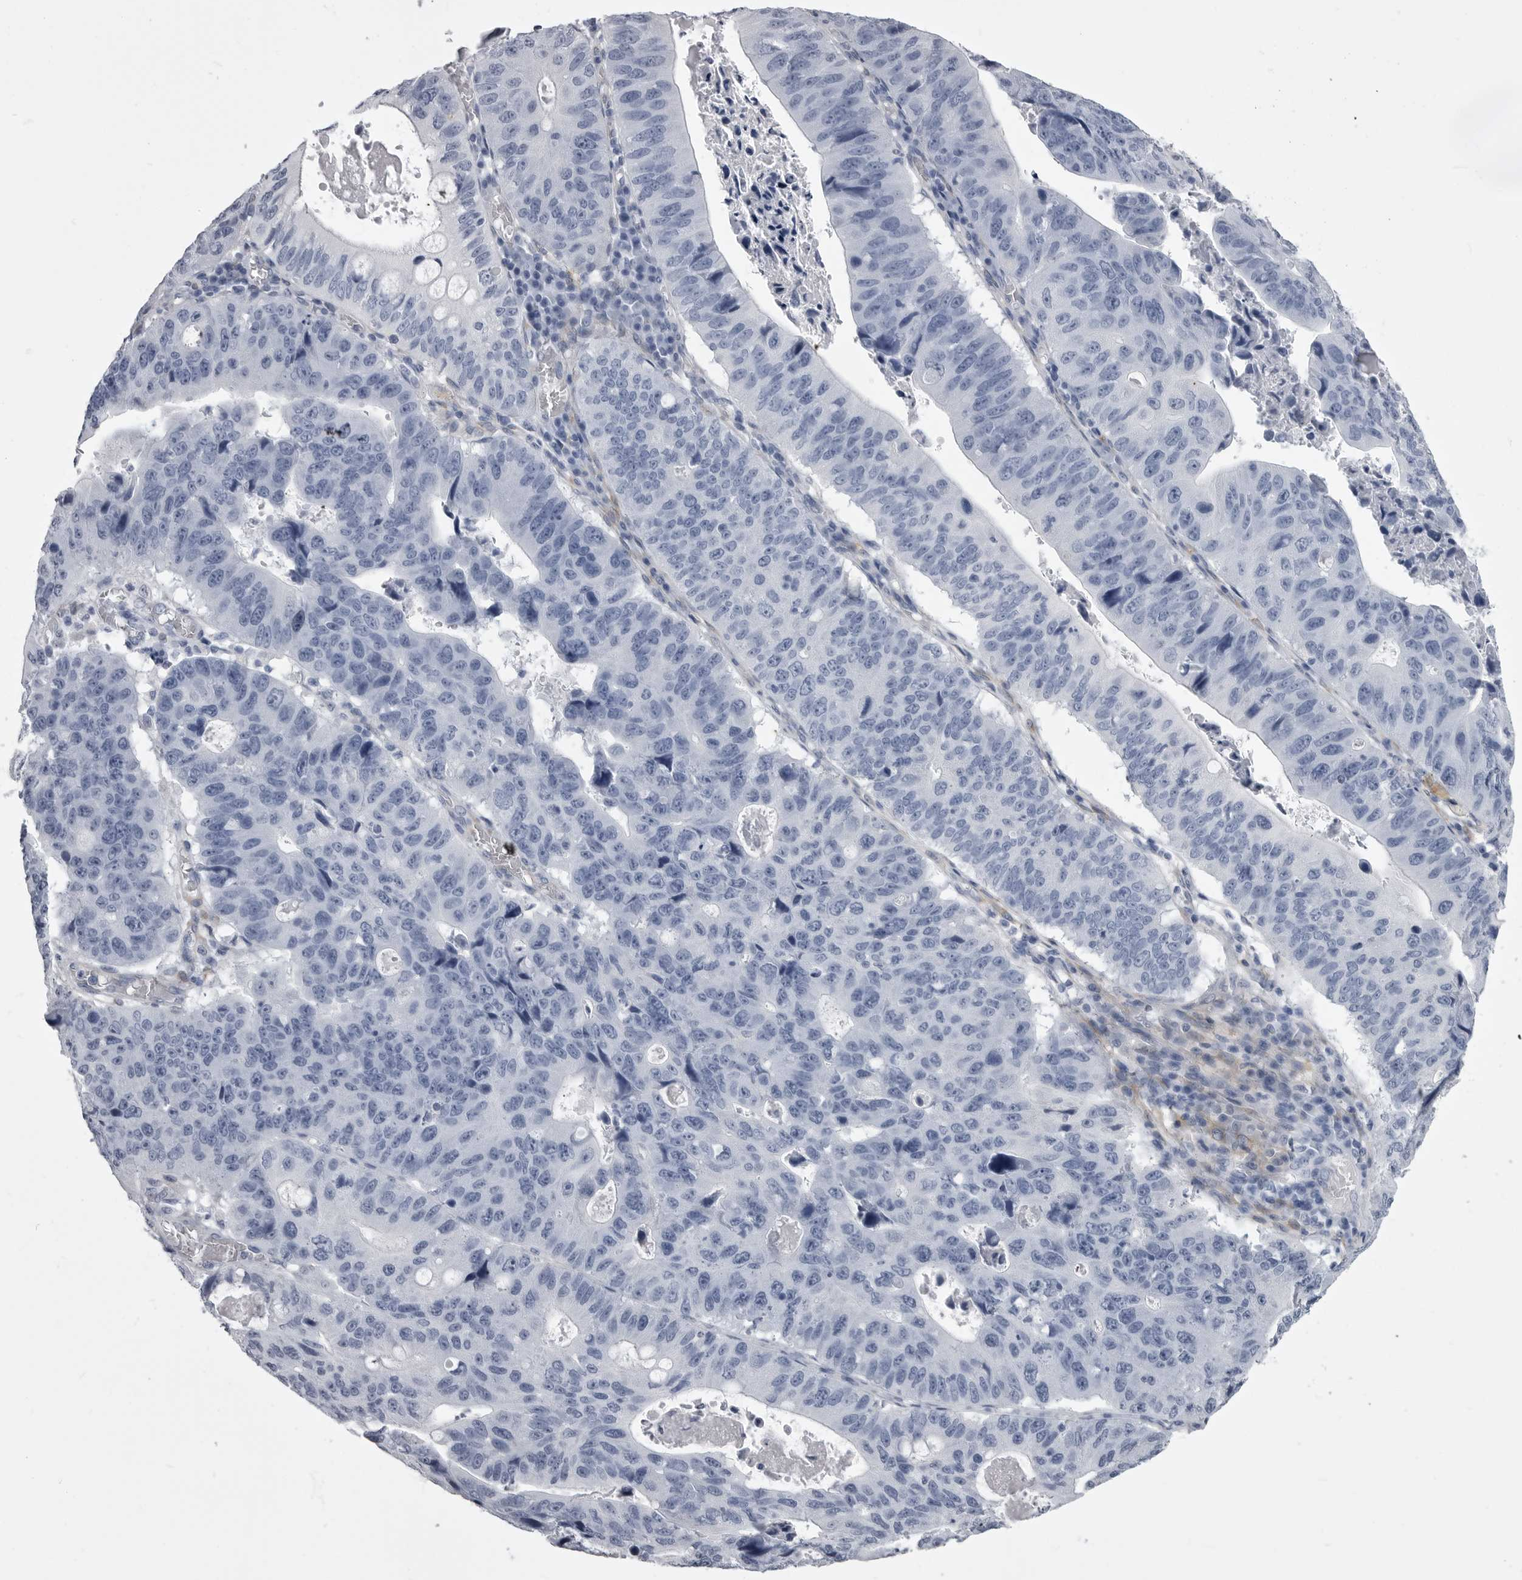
{"staining": {"intensity": "negative", "quantity": "none", "location": "none"}, "tissue": "stomach cancer", "cell_type": "Tumor cells", "image_type": "cancer", "snomed": [{"axis": "morphology", "description": "Adenocarcinoma, NOS"}, {"axis": "topography", "description": "Stomach"}], "caption": "DAB immunohistochemical staining of human stomach cancer displays no significant expression in tumor cells.", "gene": "ANK2", "patient": {"sex": "male", "age": 59}}